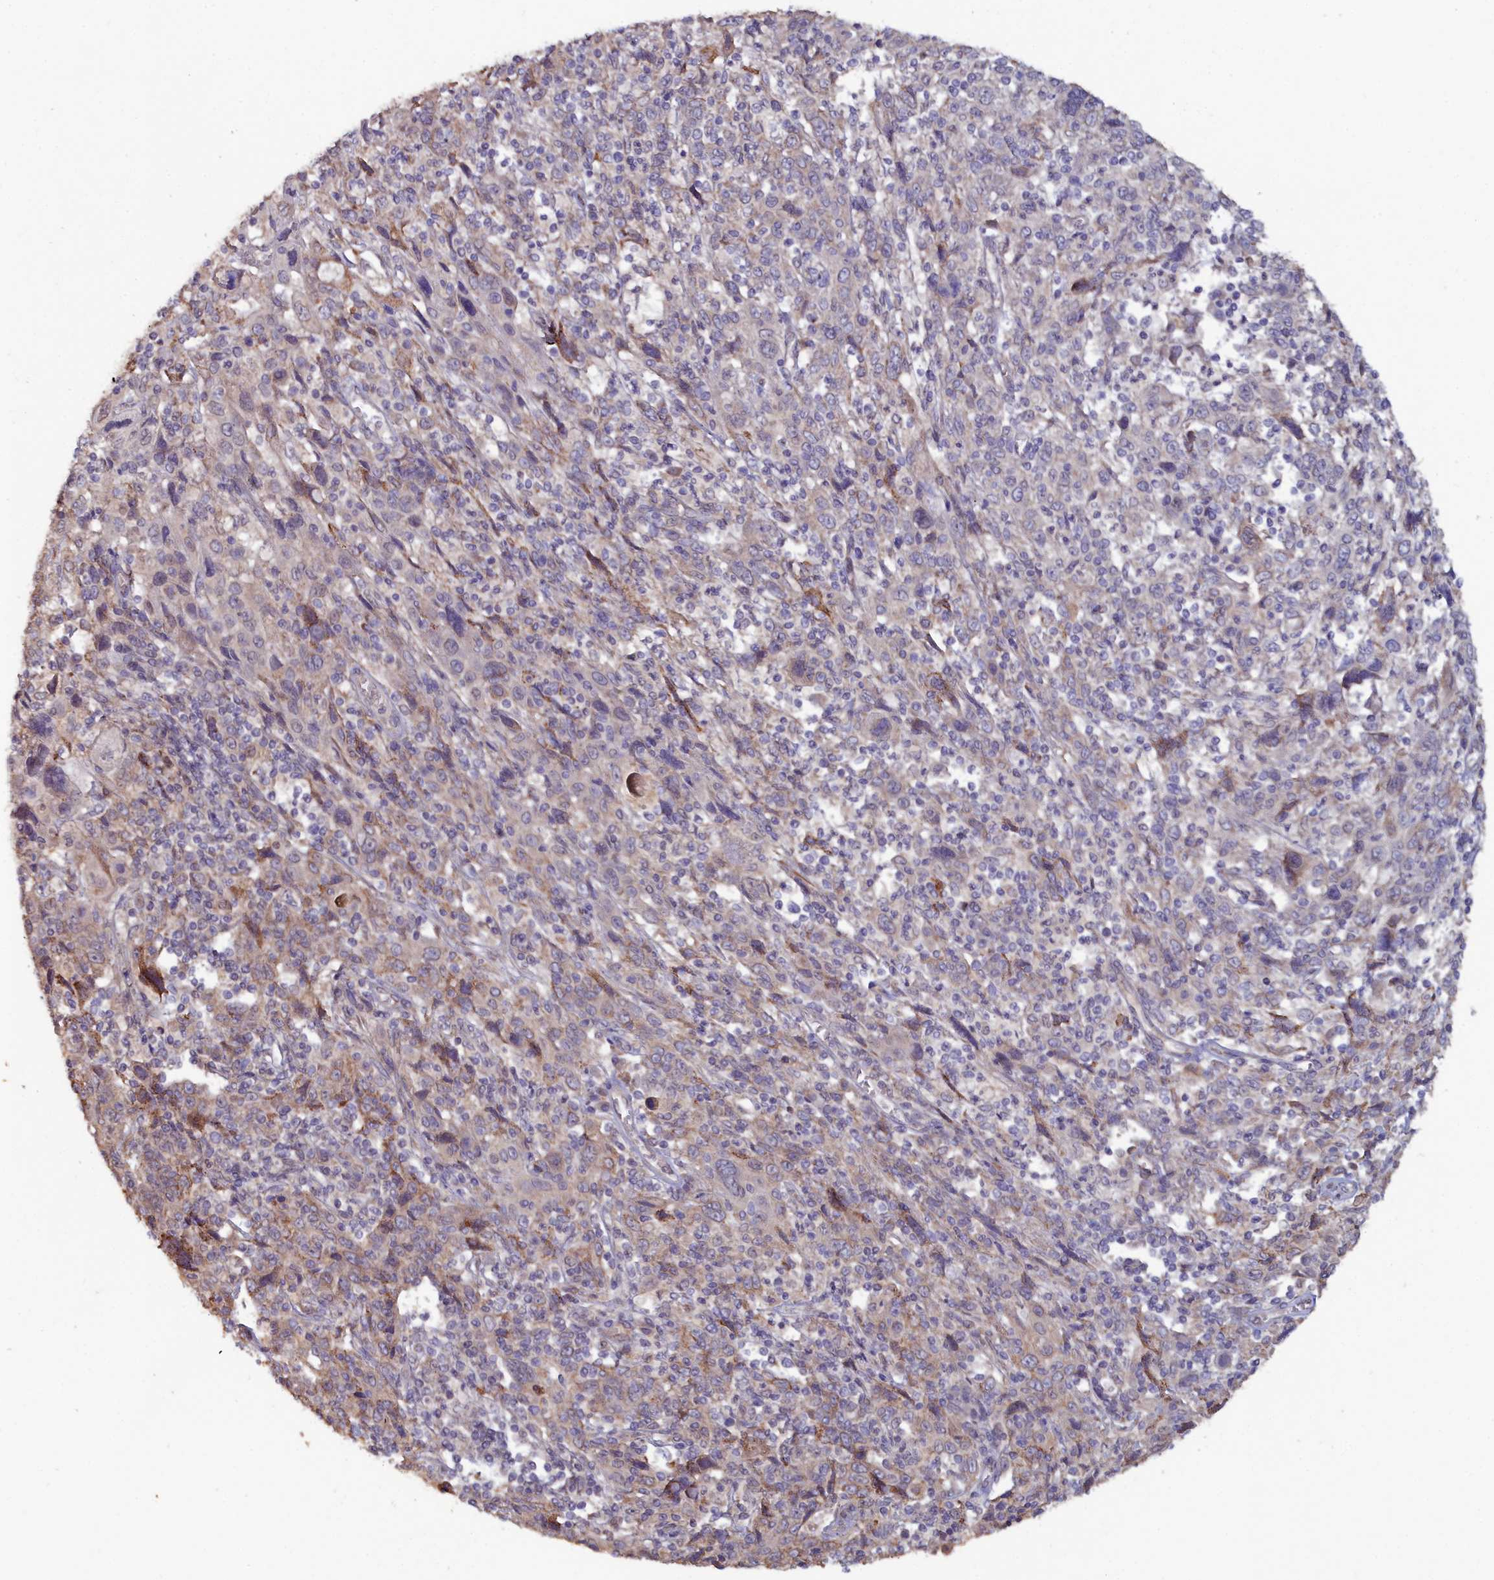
{"staining": {"intensity": "weak", "quantity": "<25%", "location": "cytoplasmic/membranous"}, "tissue": "cervical cancer", "cell_type": "Tumor cells", "image_type": "cancer", "snomed": [{"axis": "morphology", "description": "Squamous cell carcinoma, NOS"}, {"axis": "topography", "description": "Cervix"}], "caption": "DAB (3,3'-diaminobenzidine) immunohistochemical staining of cervical cancer (squamous cell carcinoma) displays no significant positivity in tumor cells.", "gene": "C4orf19", "patient": {"sex": "female", "age": 46}}